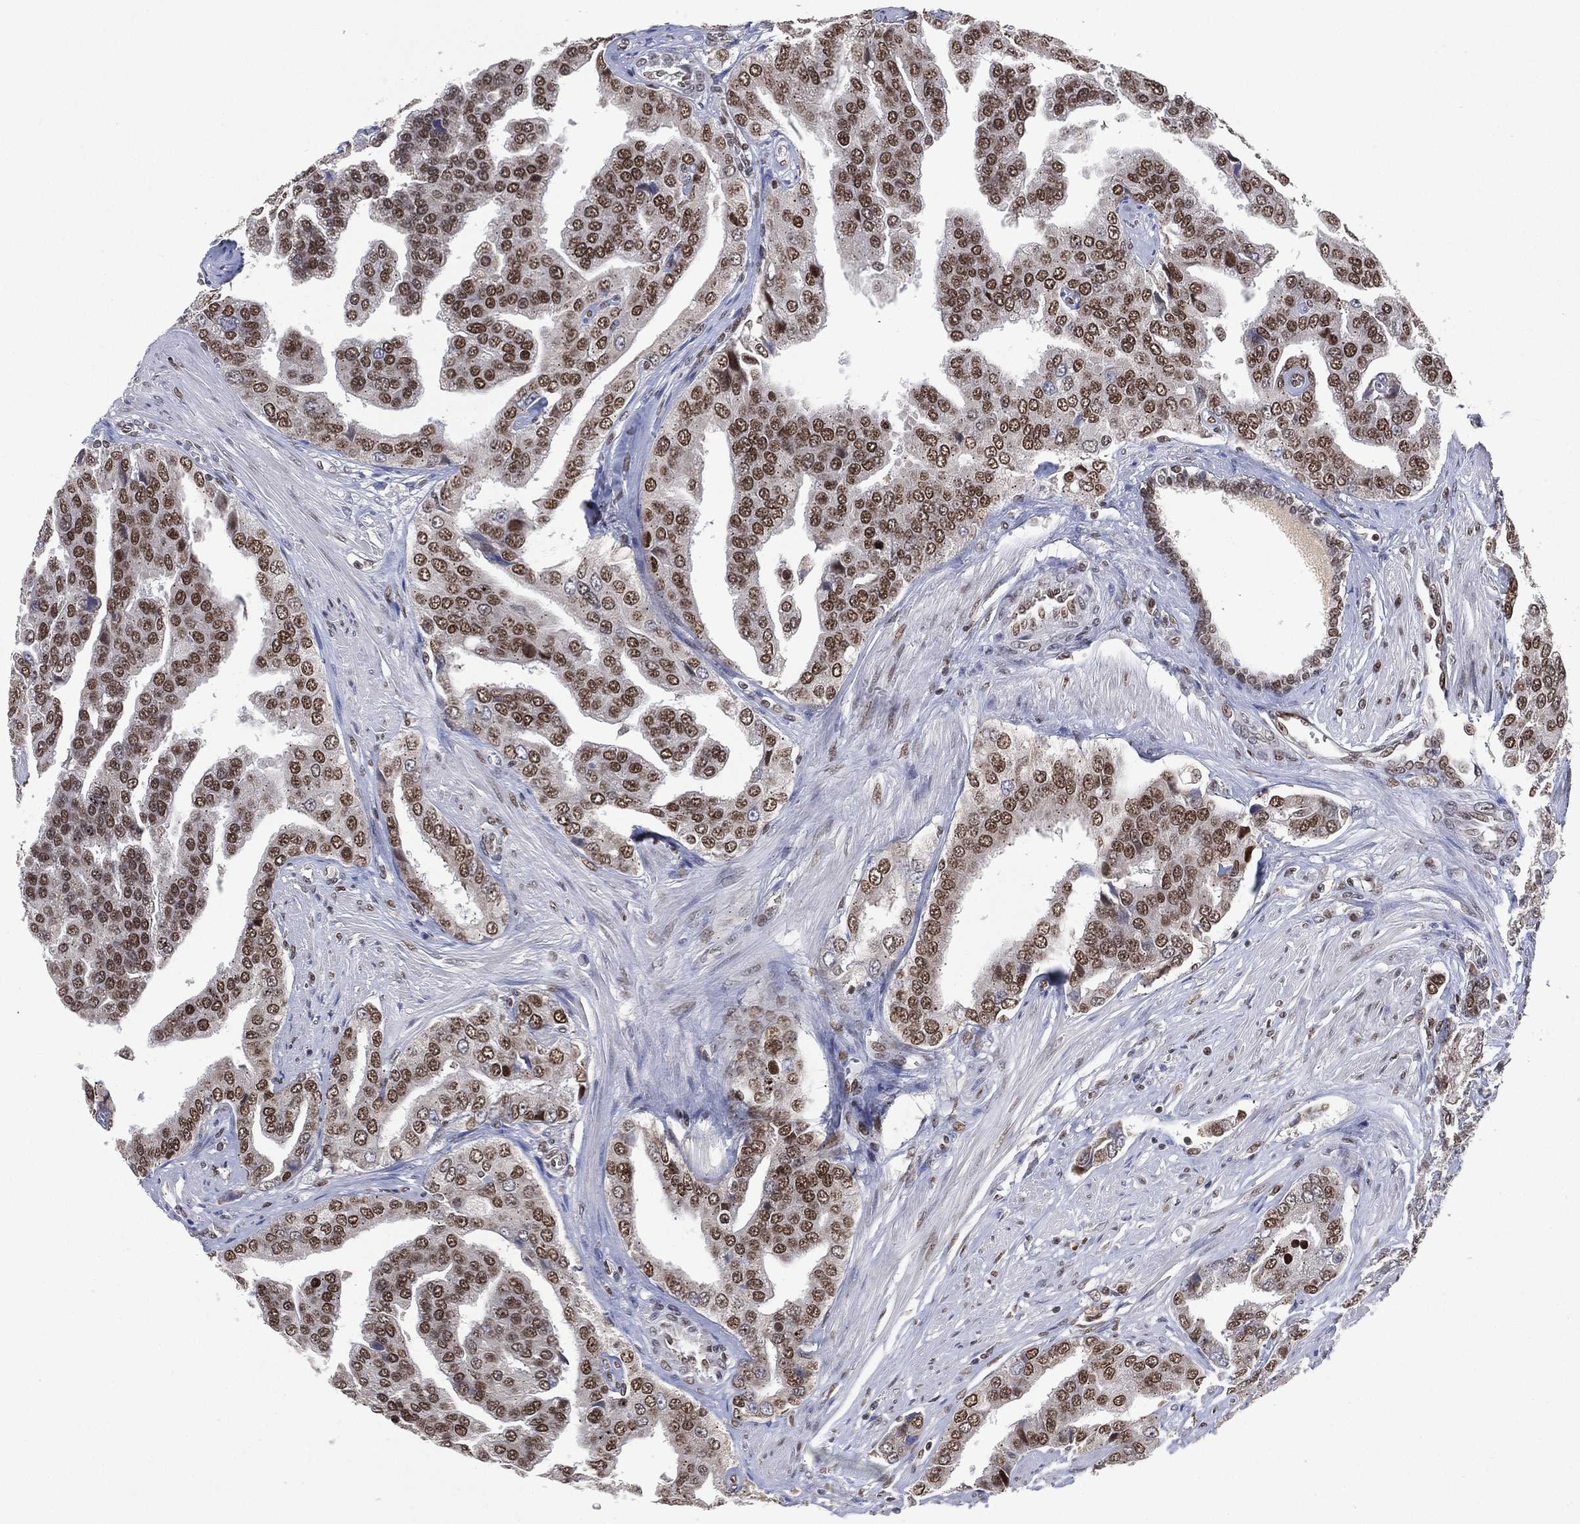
{"staining": {"intensity": "strong", "quantity": ">75%", "location": "nuclear"}, "tissue": "prostate cancer", "cell_type": "Tumor cells", "image_type": "cancer", "snomed": [{"axis": "morphology", "description": "Adenocarcinoma, NOS"}, {"axis": "topography", "description": "Prostate and seminal vesicle, NOS"}, {"axis": "topography", "description": "Prostate"}], "caption": "The immunohistochemical stain labels strong nuclear staining in tumor cells of prostate adenocarcinoma tissue. The staining was performed using DAB (3,3'-diaminobenzidine), with brown indicating positive protein expression. Nuclei are stained blue with hematoxylin.", "gene": "YLPM1", "patient": {"sex": "male", "age": 69}}